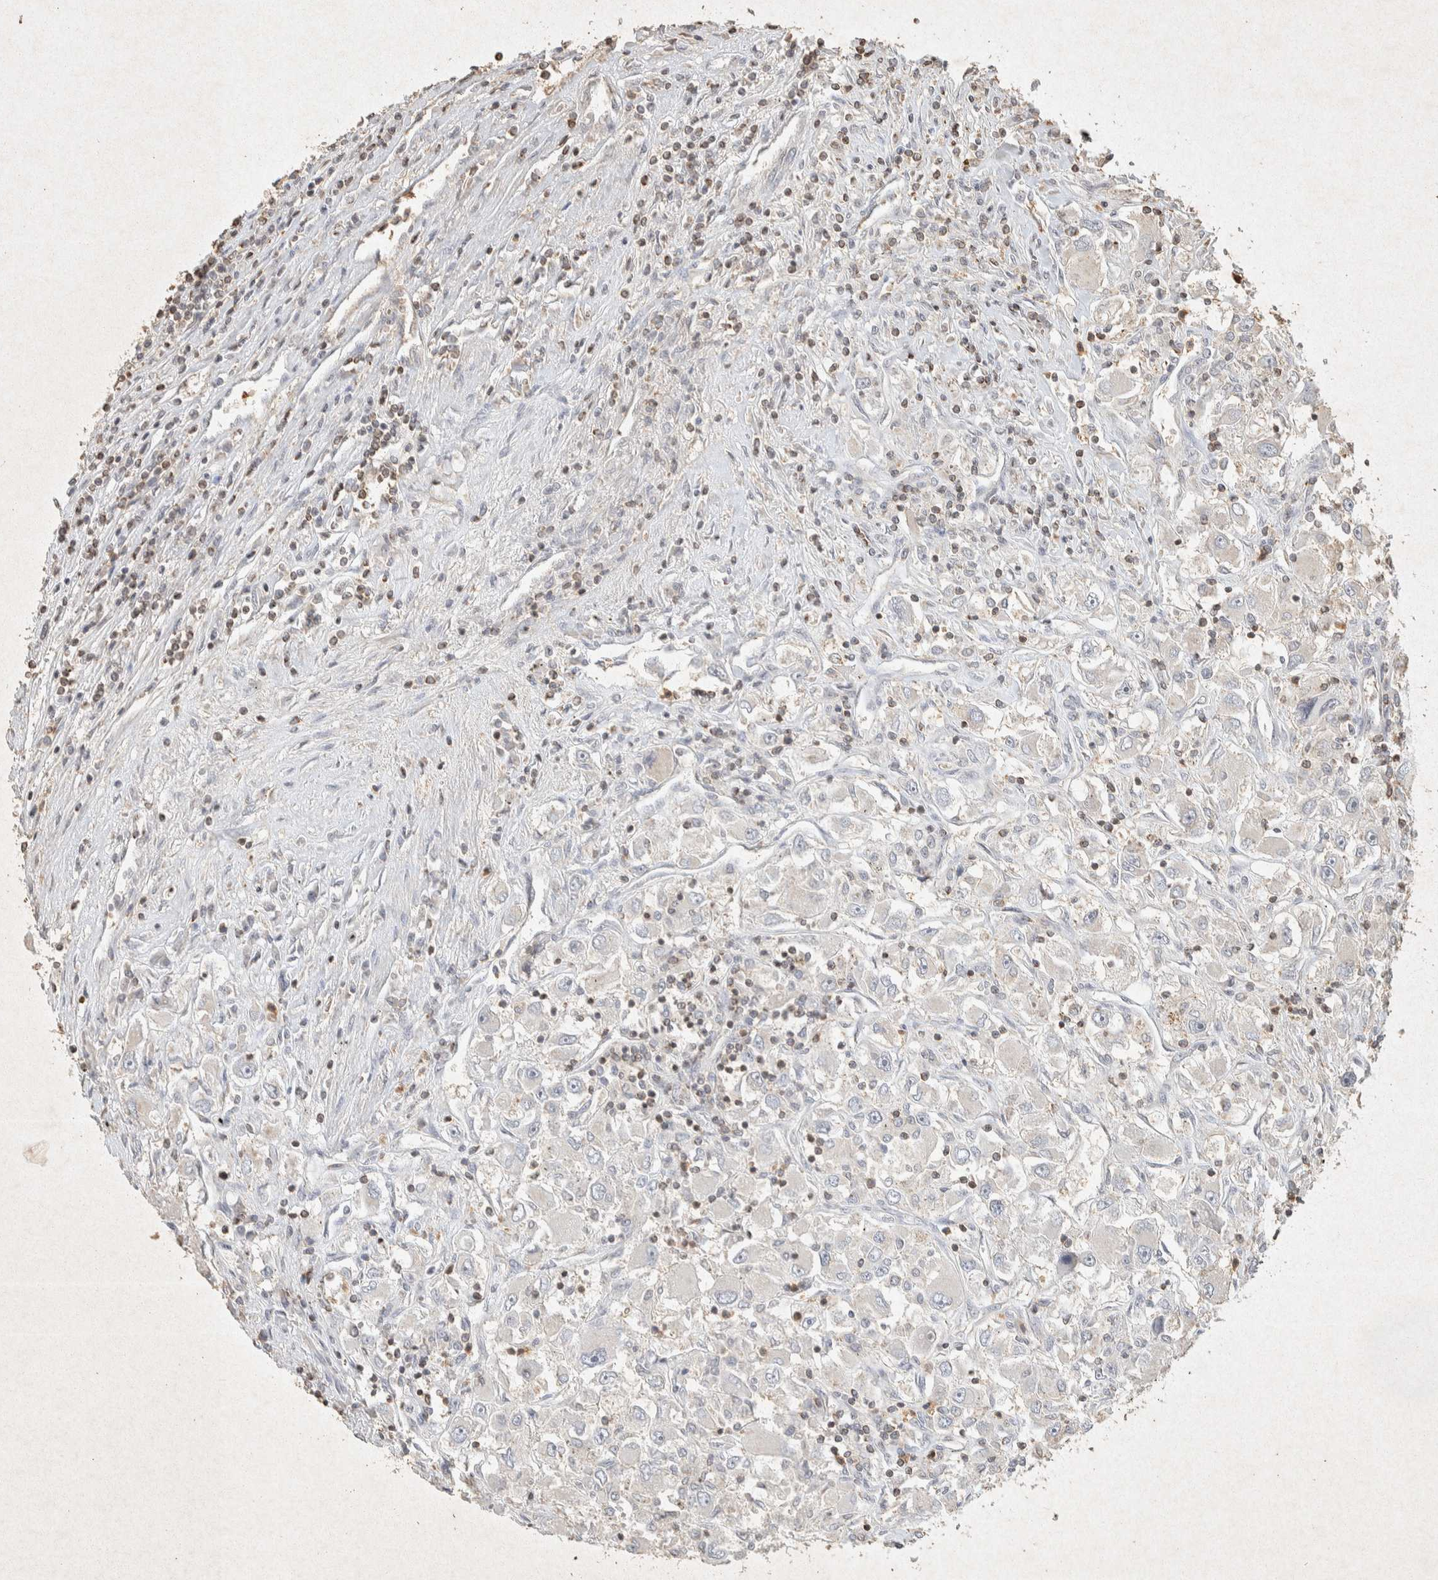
{"staining": {"intensity": "negative", "quantity": "none", "location": "none"}, "tissue": "renal cancer", "cell_type": "Tumor cells", "image_type": "cancer", "snomed": [{"axis": "morphology", "description": "Adenocarcinoma, NOS"}, {"axis": "topography", "description": "Kidney"}], "caption": "IHC of adenocarcinoma (renal) exhibits no positivity in tumor cells.", "gene": "RAC2", "patient": {"sex": "female", "age": 52}}